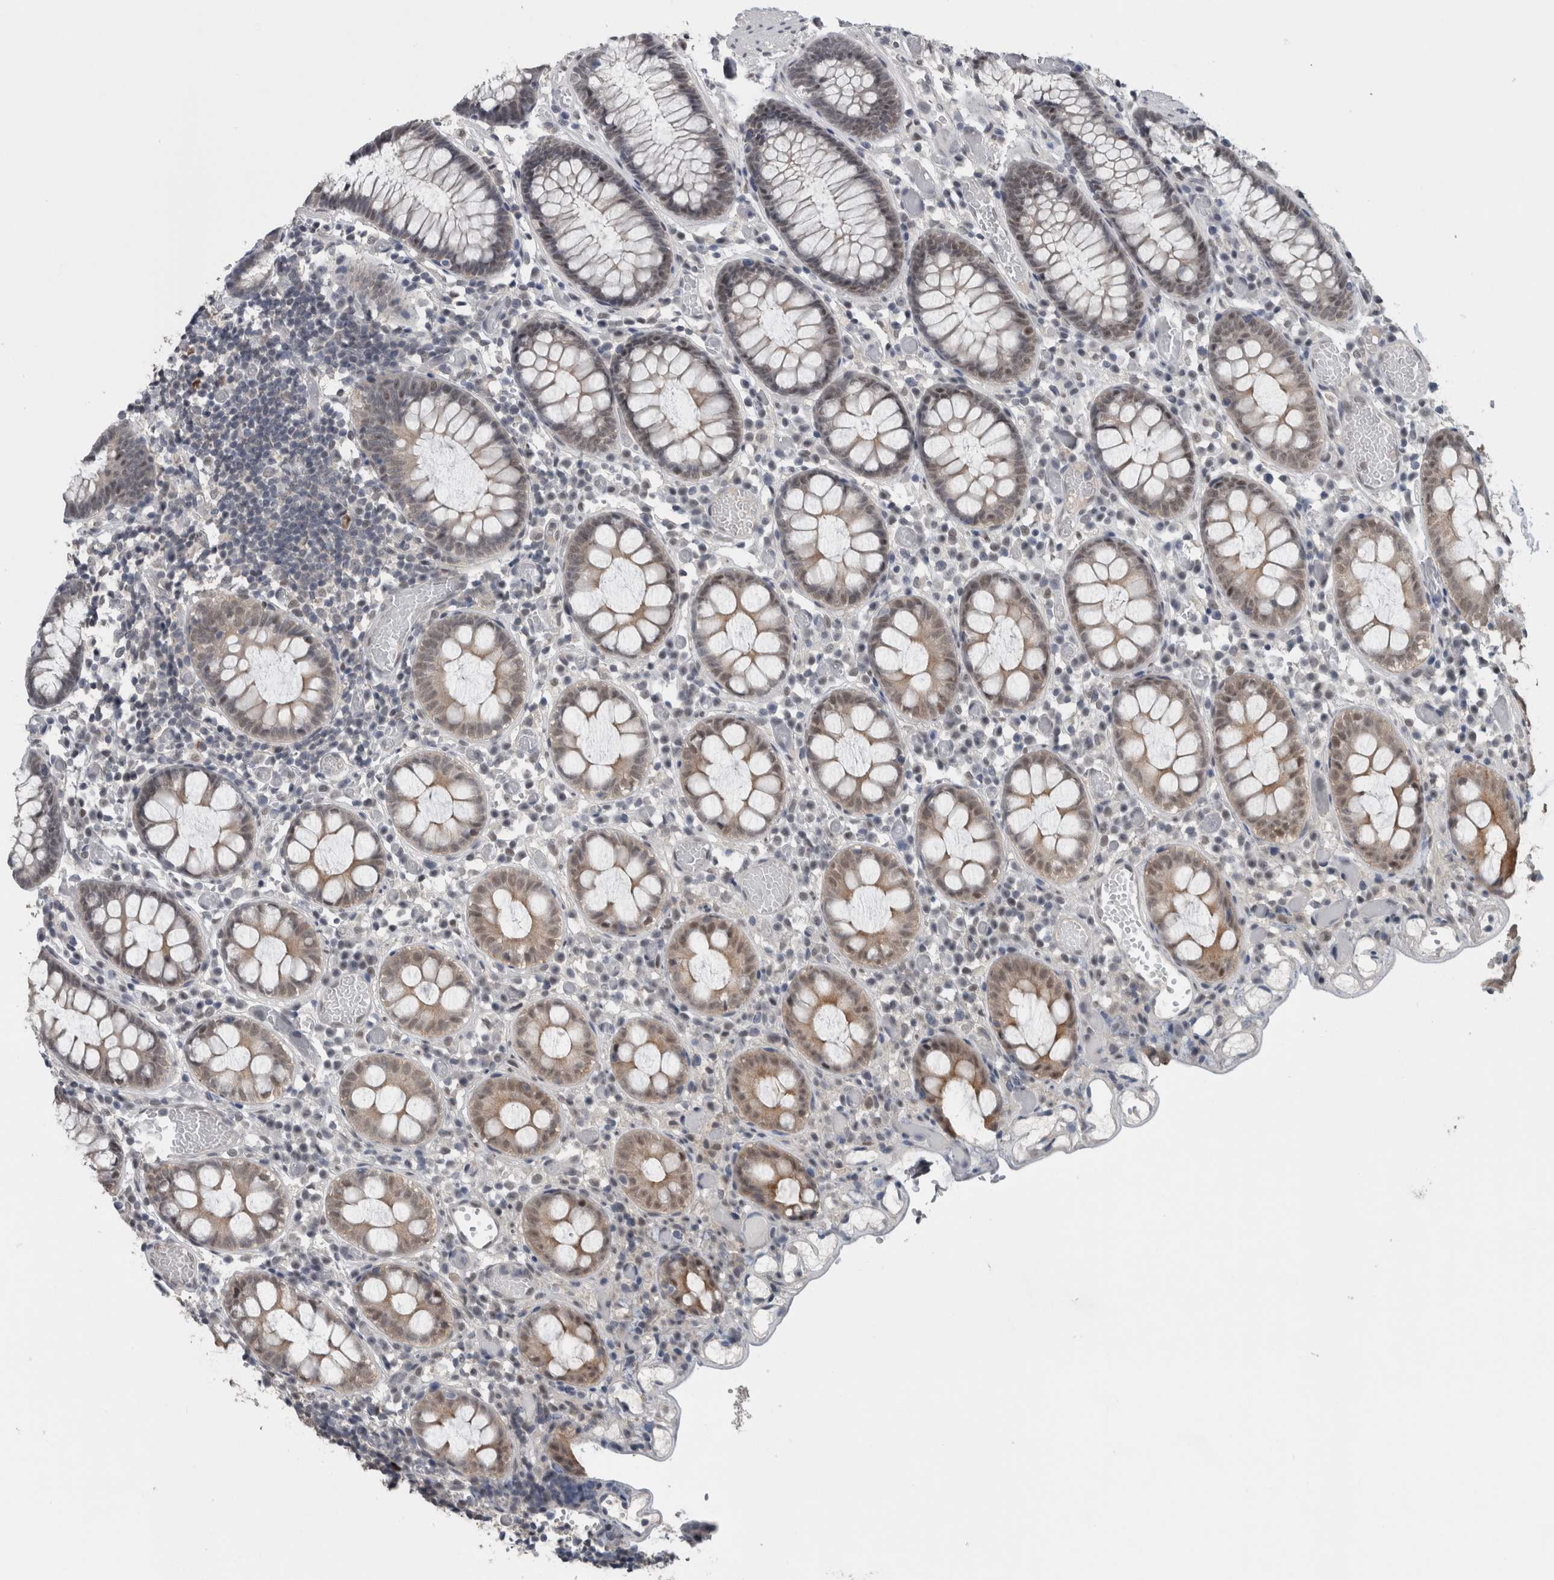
{"staining": {"intensity": "weak", "quantity": ">75%", "location": "nuclear"}, "tissue": "colon", "cell_type": "Endothelial cells", "image_type": "normal", "snomed": [{"axis": "morphology", "description": "Normal tissue, NOS"}, {"axis": "topography", "description": "Colon"}], "caption": "The micrograph demonstrates staining of unremarkable colon, revealing weak nuclear protein expression (brown color) within endothelial cells.", "gene": "ZBTB21", "patient": {"sex": "male", "age": 14}}